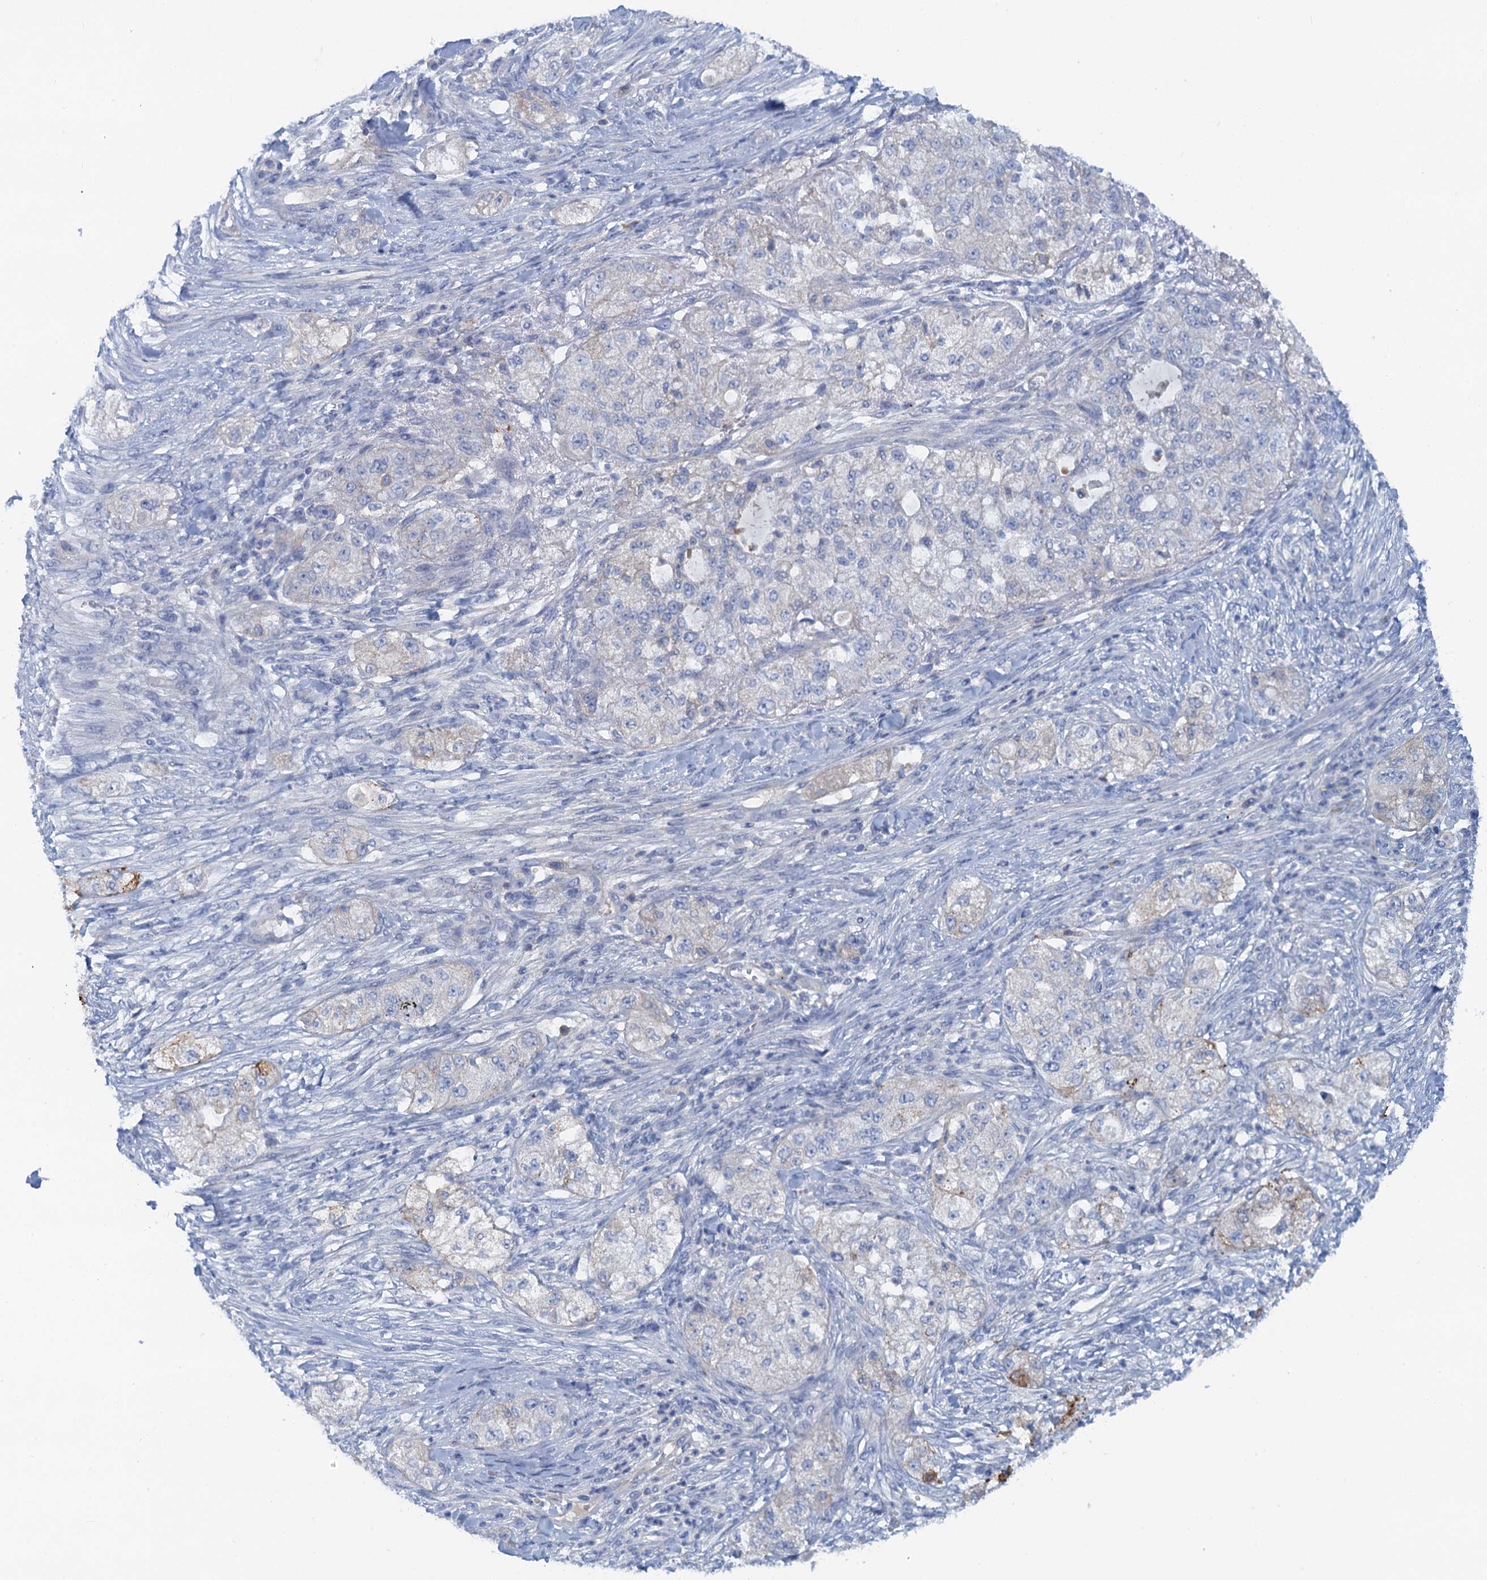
{"staining": {"intensity": "negative", "quantity": "none", "location": "none"}, "tissue": "pancreatic cancer", "cell_type": "Tumor cells", "image_type": "cancer", "snomed": [{"axis": "morphology", "description": "Adenocarcinoma, NOS"}, {"axis": "topography", "description": "Pancreas"}], "caption": "A micrograph of pancreatic cancer (adenocarcinoma) stained for a protein reveals no brown staining in tumor cells.", "gene": "MYADML2", "patient": {"sex": "female", "age": 78}}